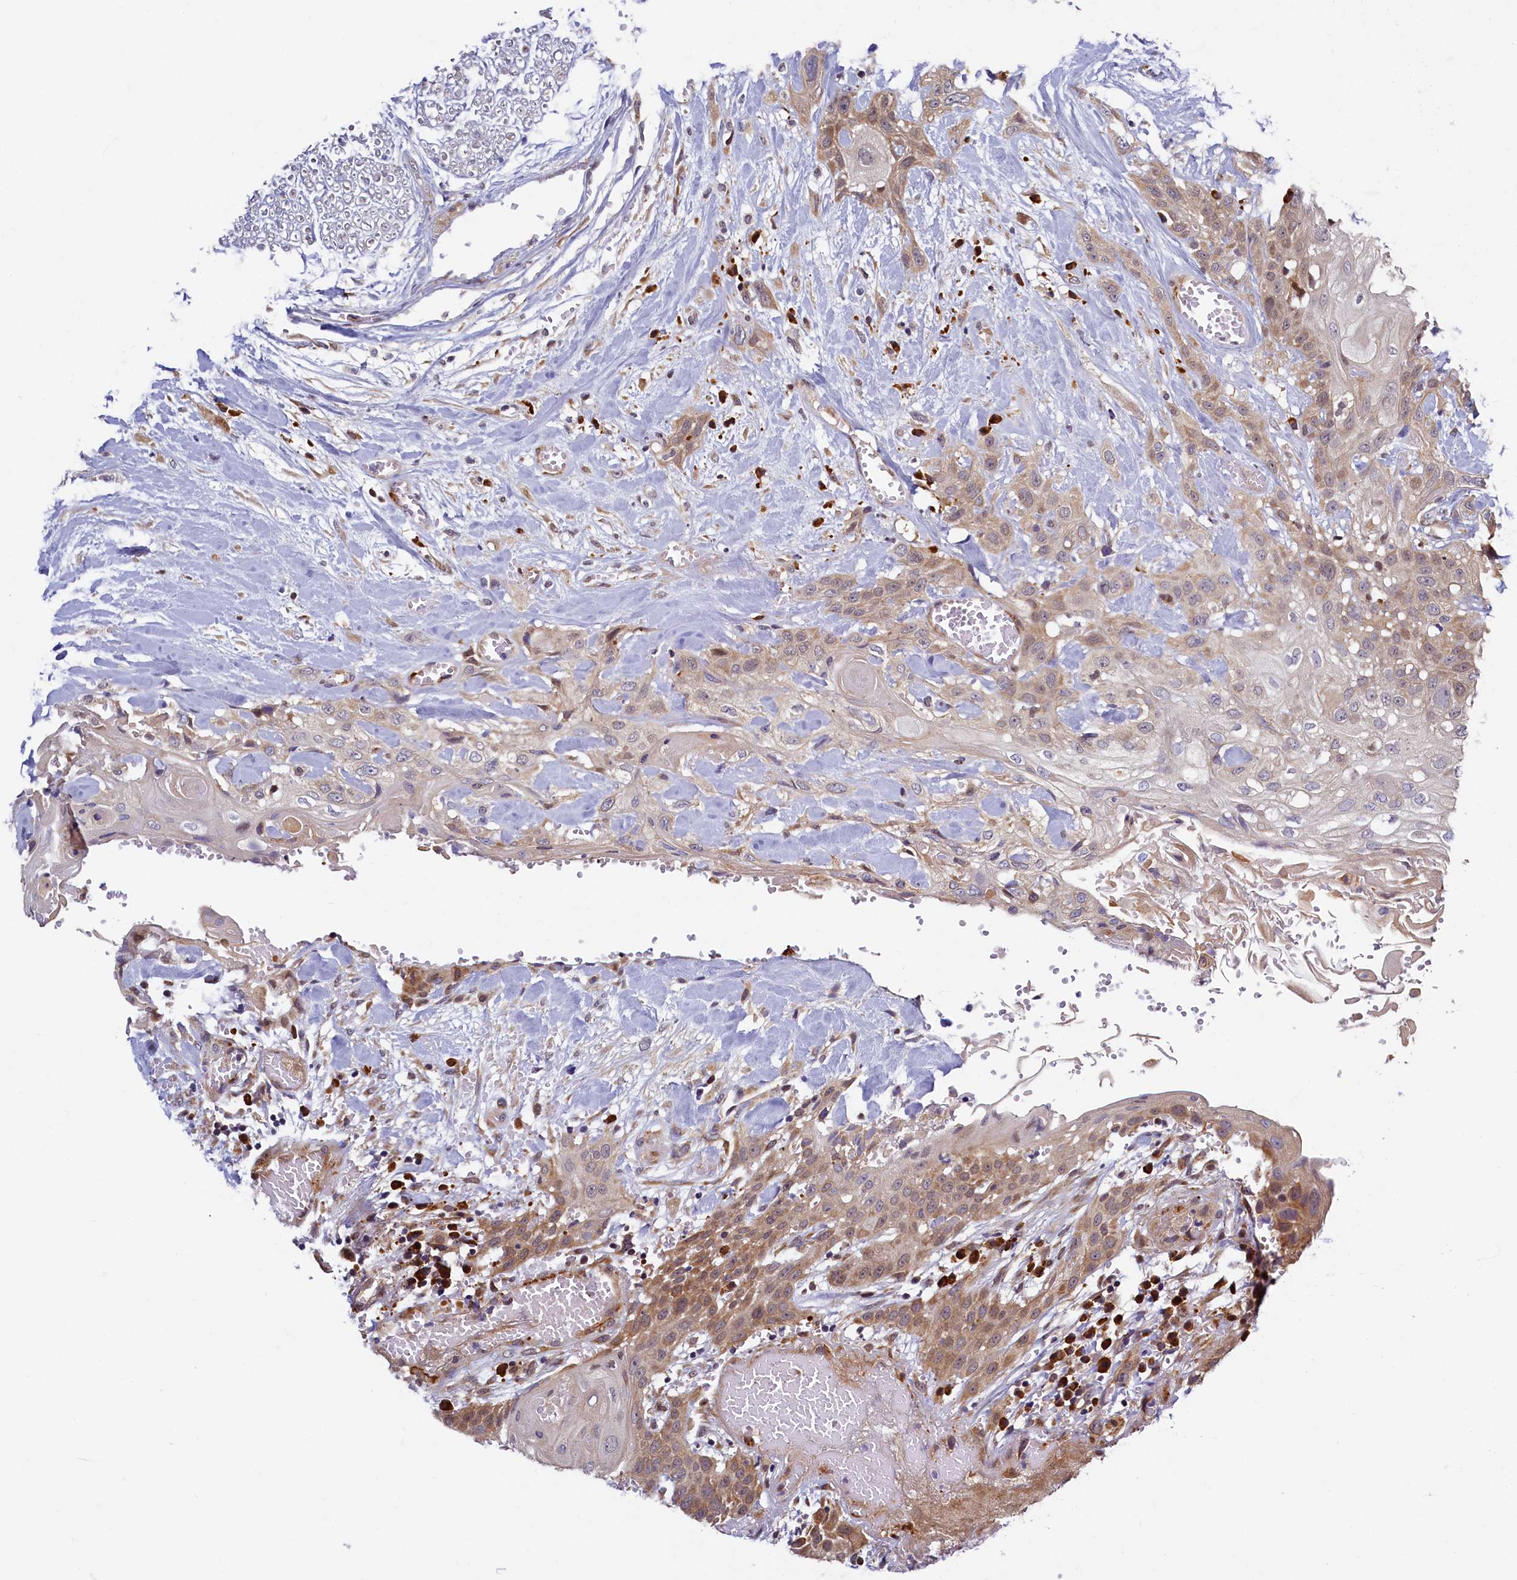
{"staining": {"intensity": "weak", "quantity": "<25%", "location": "cytoplasmic/membranous"}, "tissue": "head and neck cancer", "cell_type": "Tumor cells", "image_type": "cancer", "snomed": [{"axis": "morphology", "description": "Squamous cell carcinoma, NOS"}, {"axis": "topography", "description": "Head-Neck"}], "caption": "Immunohistochemistry image of head and neck cancer stained for a protein (brown), which demonstrates no expression in tumor cells.", "gene": "SLC16A14", "patient": {"sex": "female", "age": 43}}